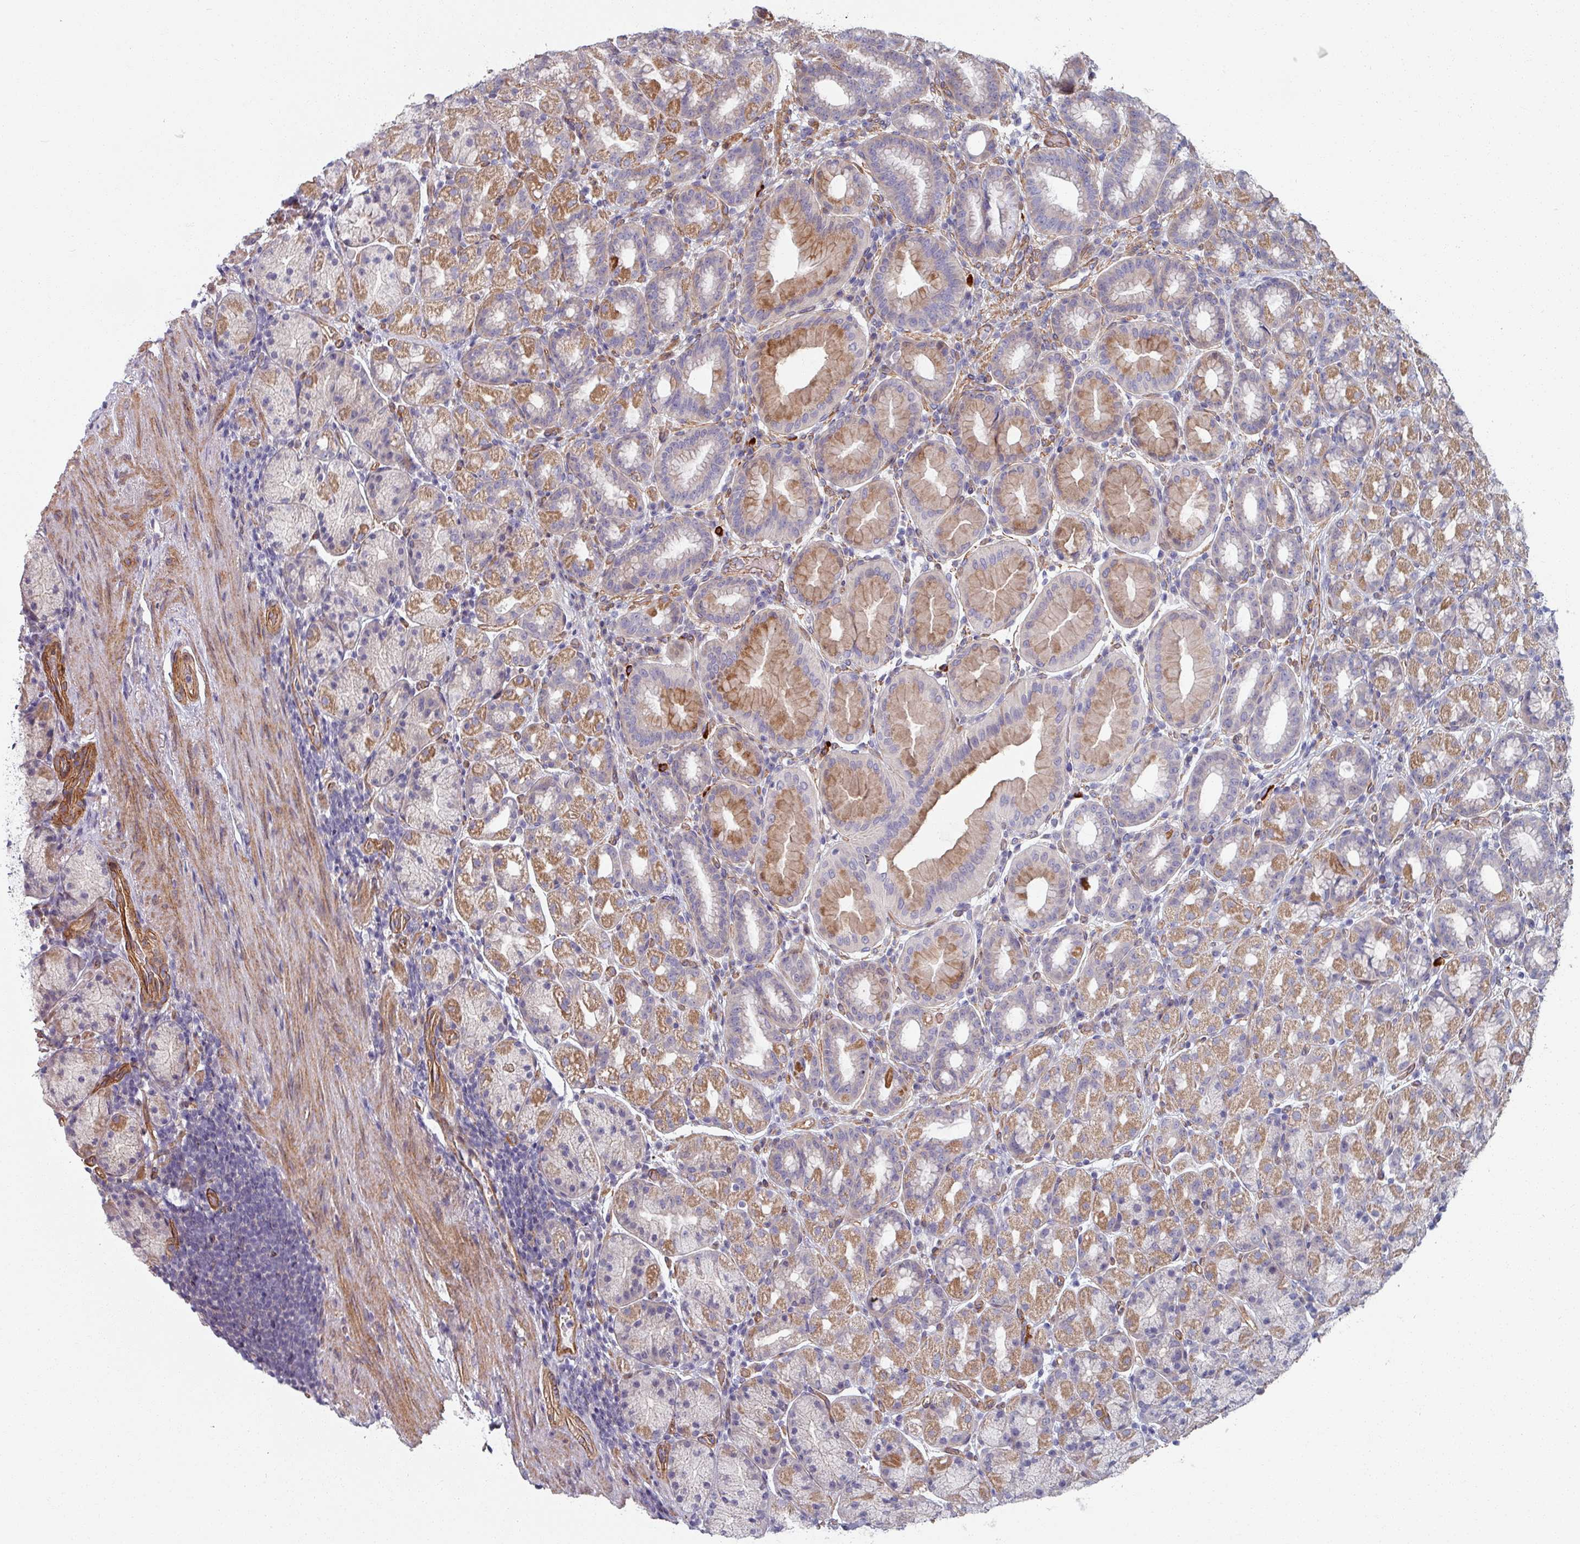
{"staining": {"intensity": "moderate", "quantity": "25%-75%", "location": "cytoplasmic/membranous"}, "tissue": "stomach", "cell_type": "Glandular cells", "image_type": "normal", "snomed": [{"axis": "morphology", "description": "Normal tissue, NOS"}, {"axis": "topography", "description": "Stomach, upper"}, {"axis": "topography", "description": "Stomach"}], "caption": "IHC (DAB) staining of benign human stomach reveals moderate cytoplasmic/membranous protein positivity in about 25%-75% of glandular cells. The staining was performed using DAB (3,3'-diaminobenzidine) to visualize the protein expression in brown, while the nuclei were stained in blue with hematoxylin (Magnification: 20x).", "gene": "C4BPB", "patient": {"sex": "male", "age": 68}}